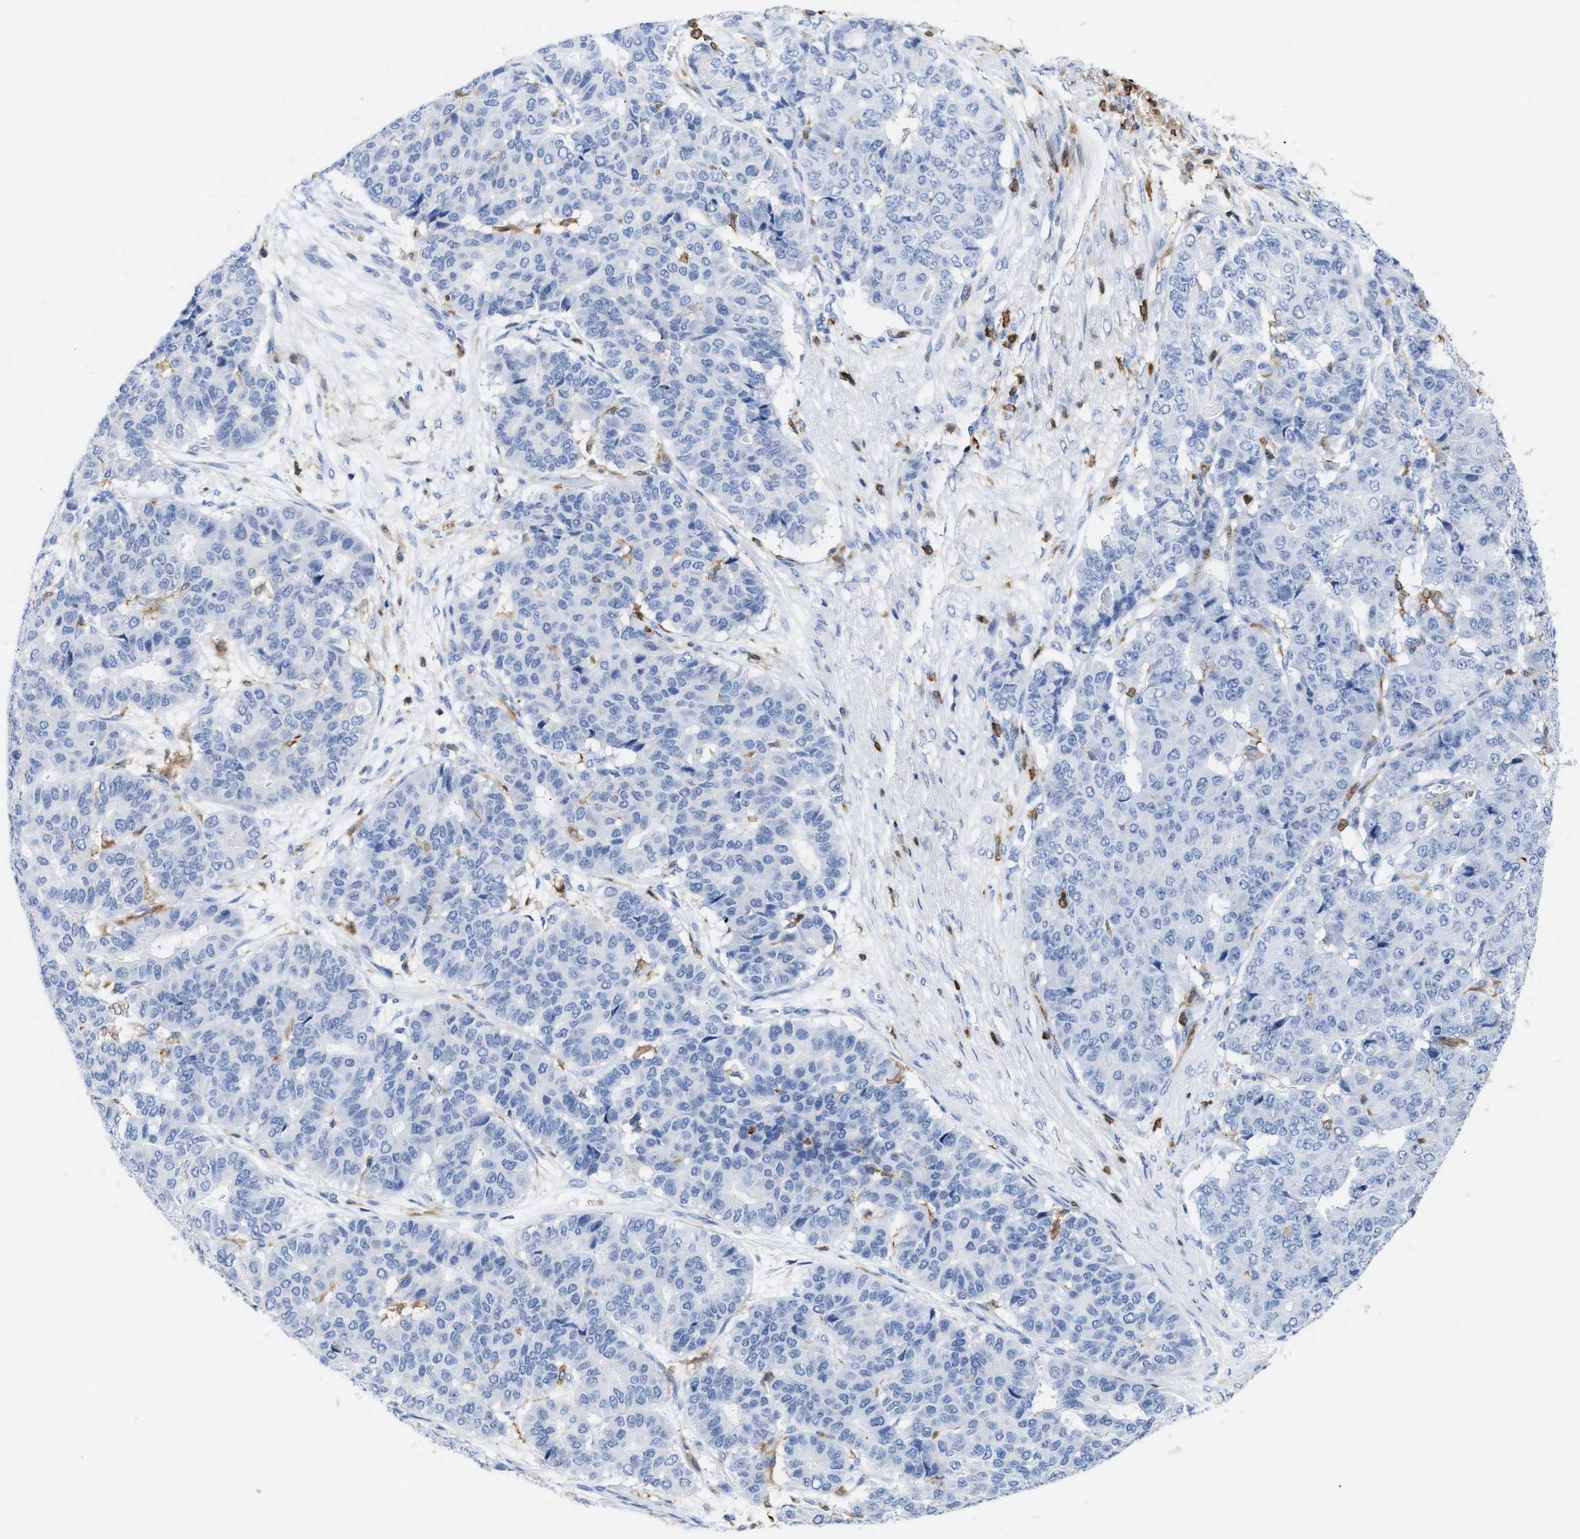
{"staining": {"intensity": "negative", "quantity": "none", "location": "none"}, "tissue": "pancreatic cancer", "cell_type": "Tumor cells", "image_type": "cancer", "snomed": [{"axis": "morphology", "description": "Adenocarcinoma, NOS"}, {"axis": "topography", "description": "Pancreas"}], "caption": "Protein analysis of adenocarcinoma (pancreatic) displays no significant staining in tumor cells.", "gene": "LCP1", "patient": {"sex": "male", "age": 50}}